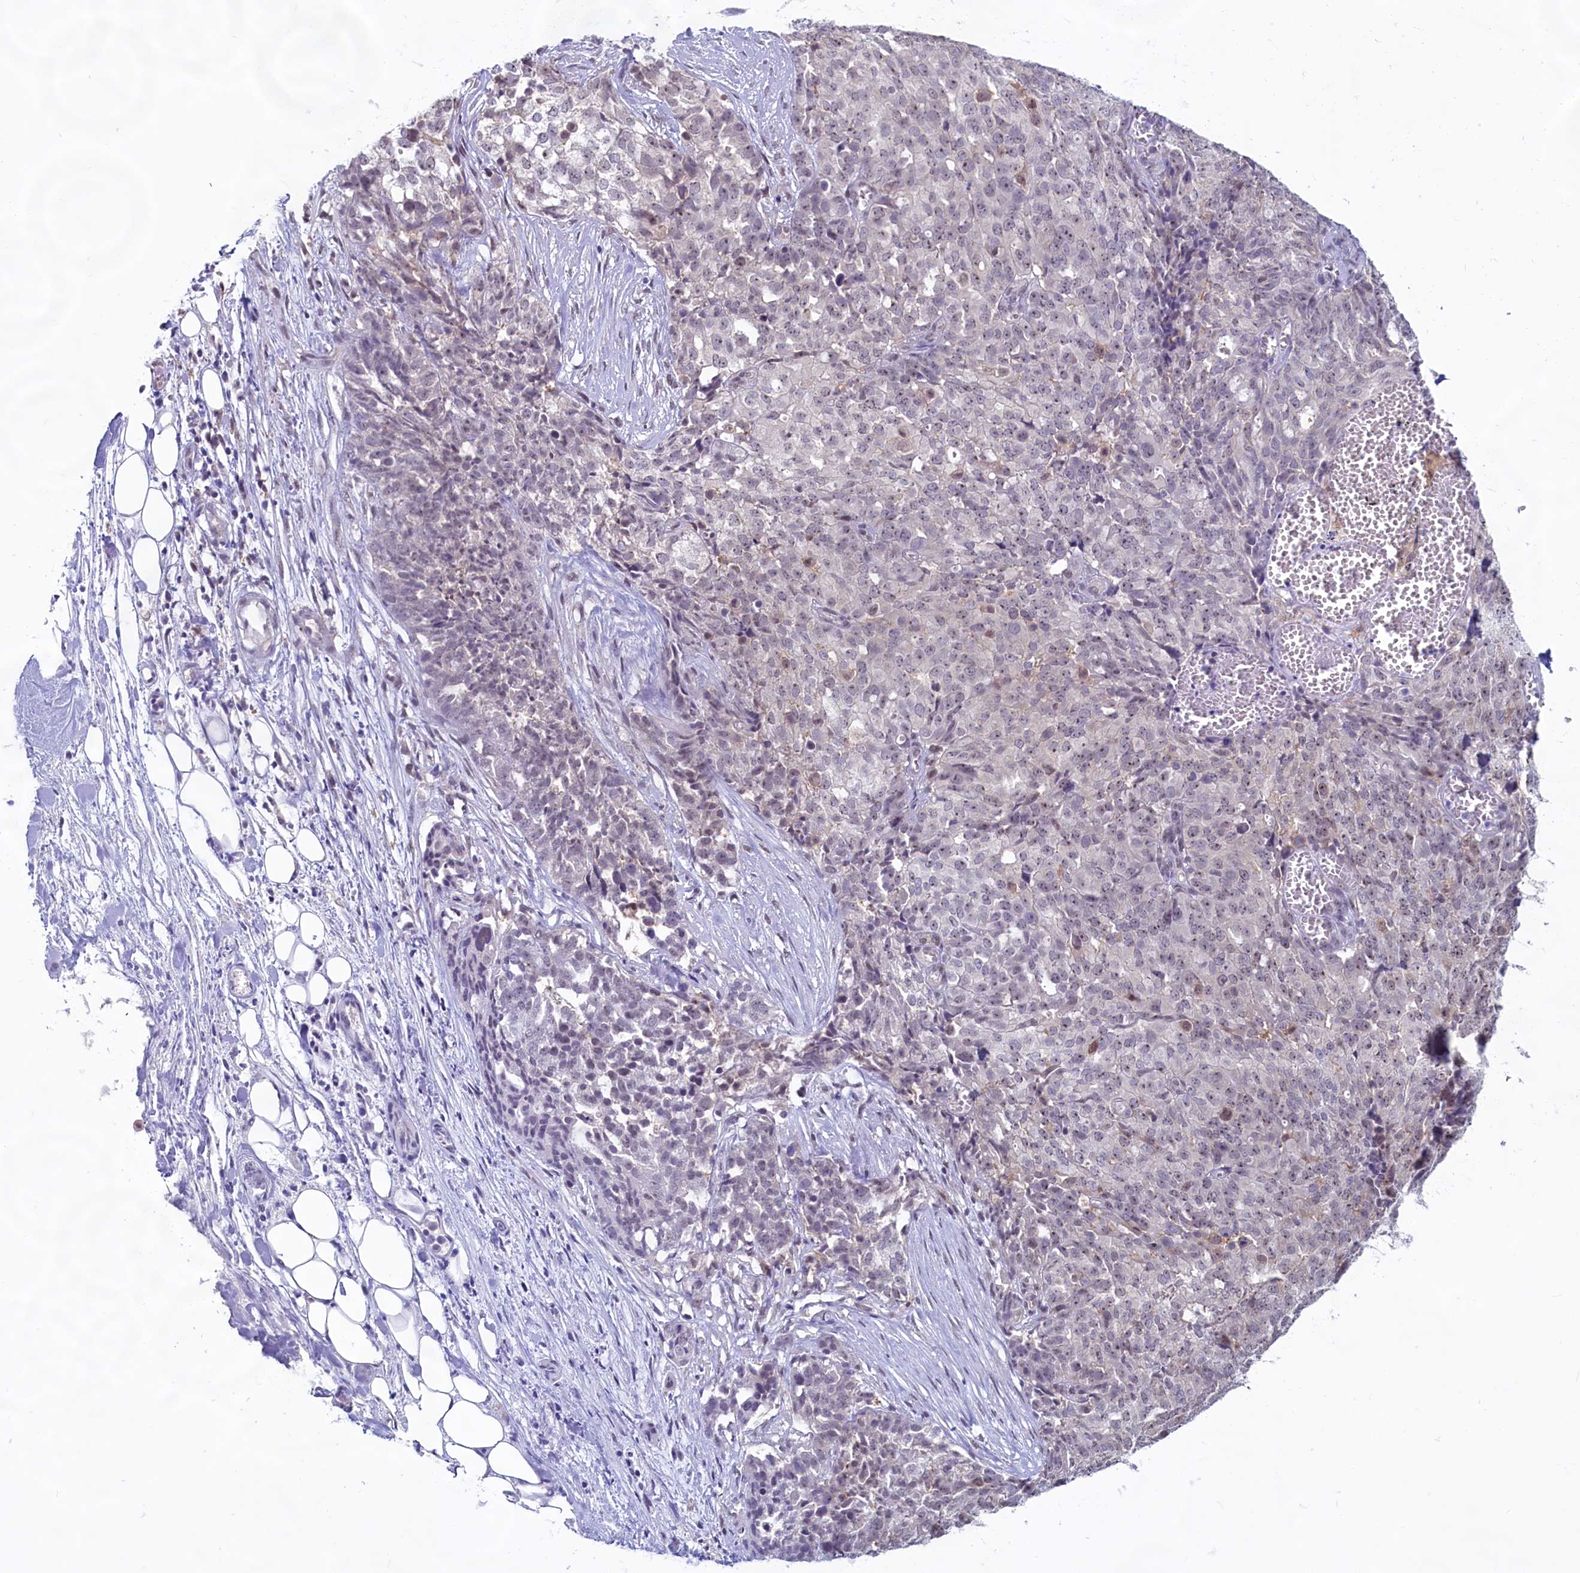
{"staining": {"intensity": "weak", "quantity": "25%-75%", "location": "nuclear"}, "tissue": "ovarian cancer", "cell_type": "Tumor cells", "image_type": "cancer", "snomed": [{"axis": "morphology", "description": "Cystadenocarcinoma, serous, NOS"}, {"axis": "topography", "description": "Soft tissue"}, {"axis": "topography", "description": "Ovary"}], "caption": "Immunohistochemistry (IHC) histopathology image of human ovarian serous cystadenocarcinoma stained for a protein (brown), which demonstrates low levels of weak nuclear expression in about 25%-75% of tumor cells.", "gene": "C1D", "patient": {"sex": "female", "age": 57}}